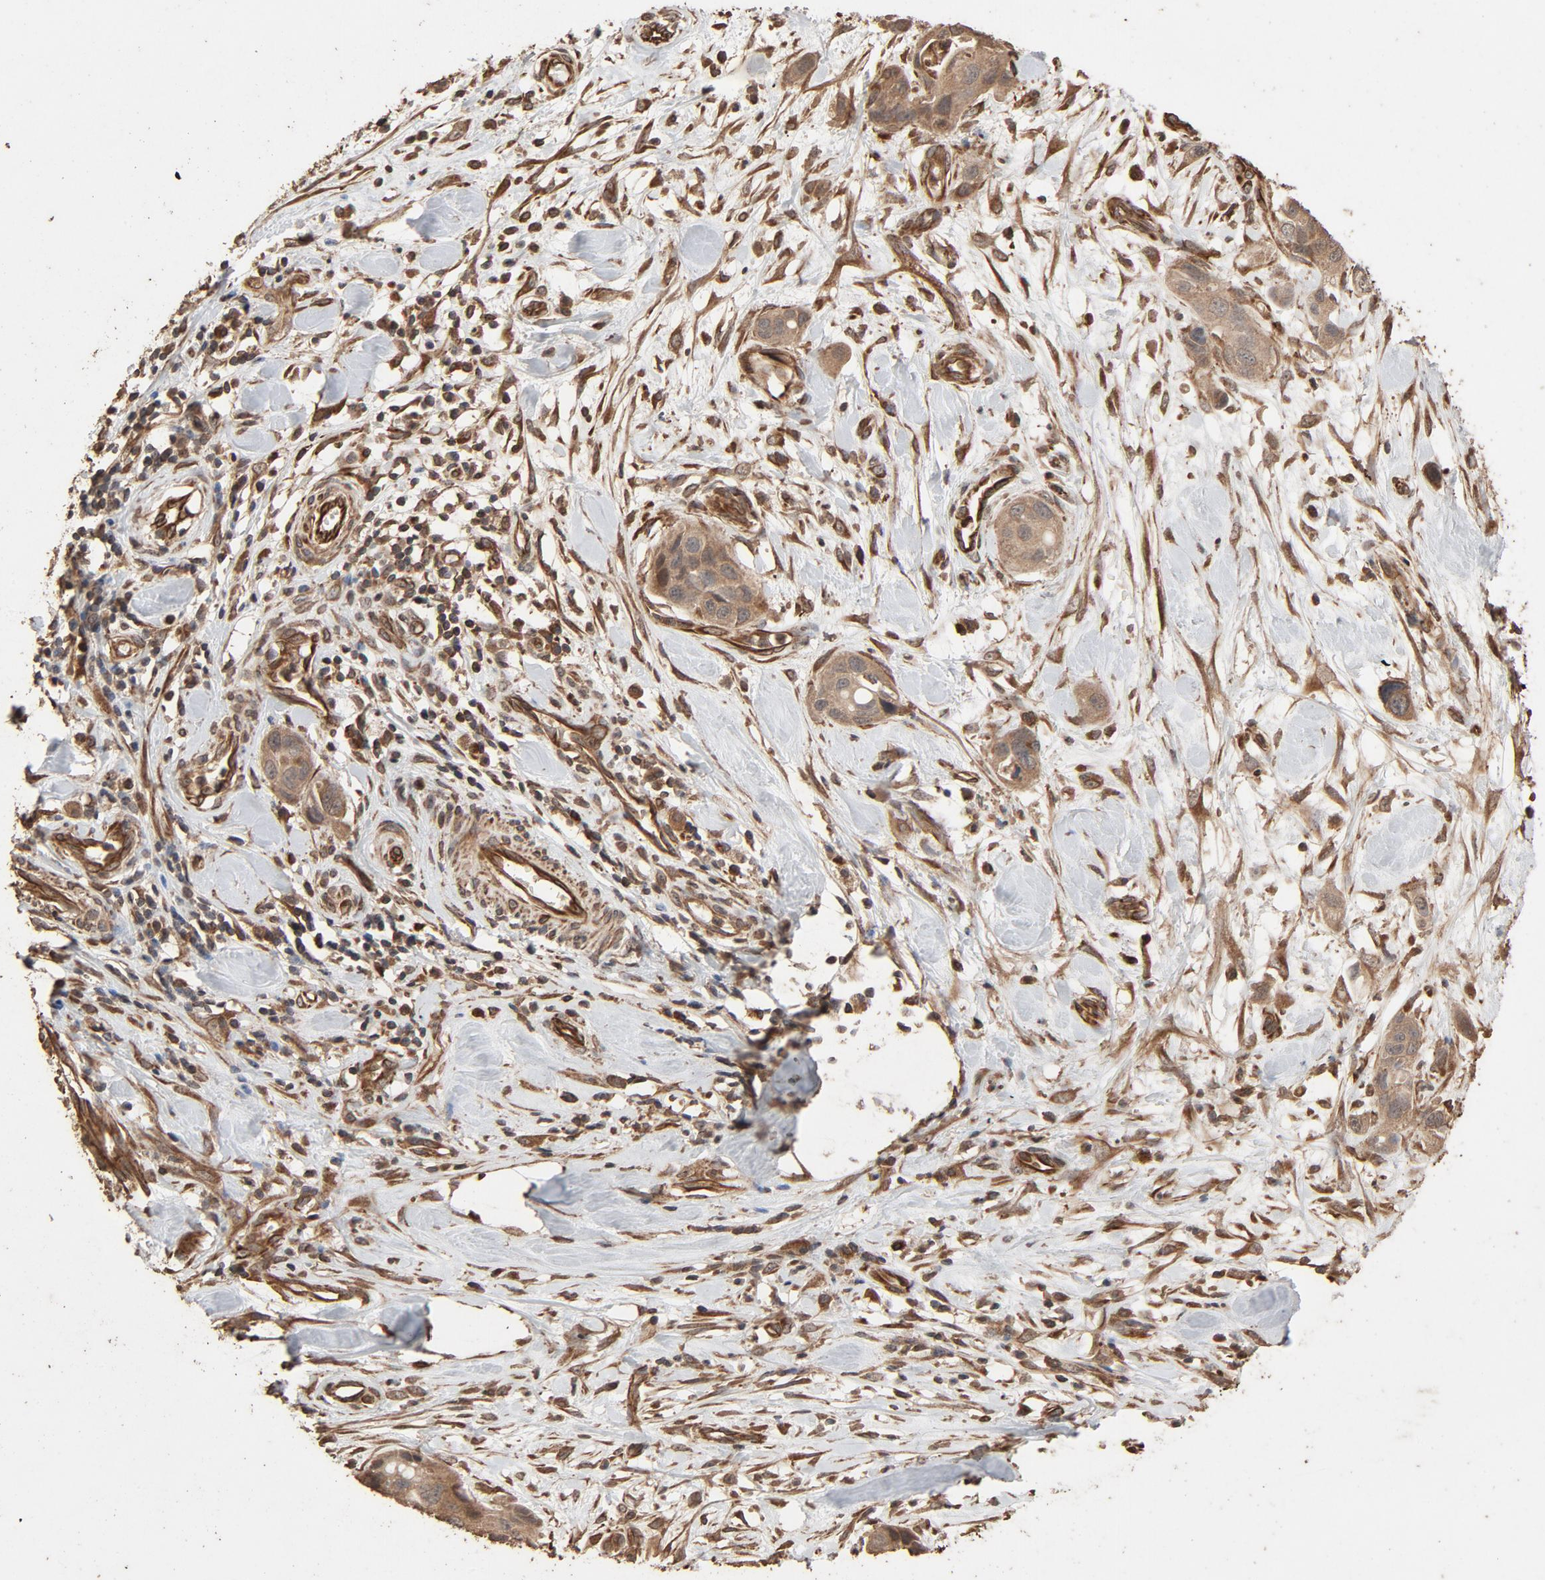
{"staining": {"intensity": "moderate", "quantity": "25%-75%", "location": "cytoplasmic/membranous"}, "tissue": "pancreatic cancer", "cell_type": "Tumor cells", "image_type": "cancer", "snomed": [{"axis": "morphology", "description": "Adenocarcinoma, NOS"}, {"axis": "topography", "description": "Pancreas"}], "caption": "A brown stain highlights moderate cytoplasmic/membranous staining of a protein in human pancreatic cancer tumor cells.", "gene": "RPS6KA6", "patient": {"sex": "female", "age": 60}}